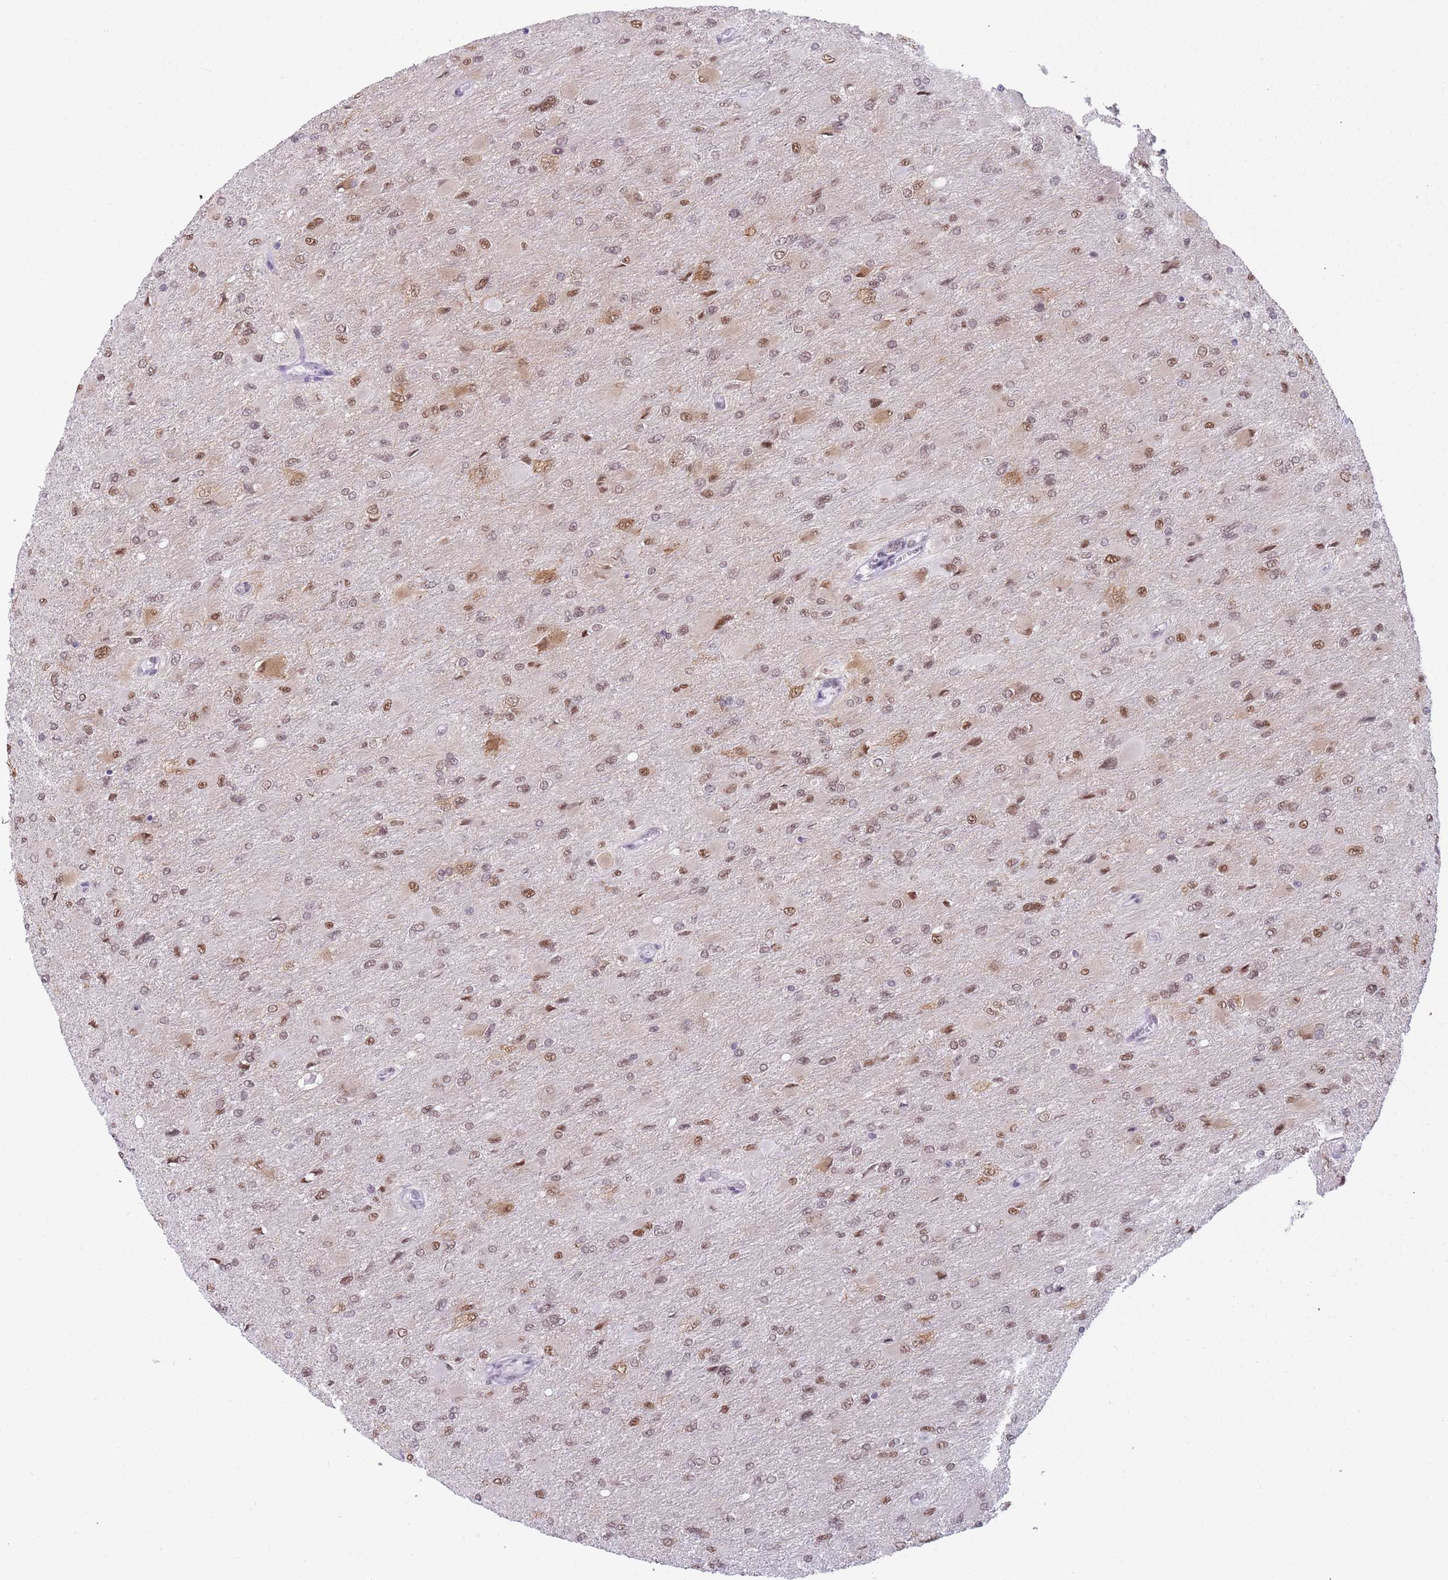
{"staining": {"intensity": "moderate", "quantity": "25%-75%", "location": "nuclear"}, "tissue": "glioma", "cell_type": "Tumor cells", "image_type": "cancer", "snomed": [{"axis": "morphology", "description": "Glioma, malignant, High grade"}, {"axis": "topography", "description": "Cerebral cortex"}], "caption": "Immunohistochemistry (IHC) staining of glioma, which reveals medium levels of moderate nuclear positivity in about 25%-75% of tumor cells indicating moderate nuclear protein positivity. The staining was performed using DAB (brown) for protein detection and nuclei were counterstained in hematoxylin (blue).", "gene": "HNRNPUL1", "patient": {"sex": "female", "age": 36}}